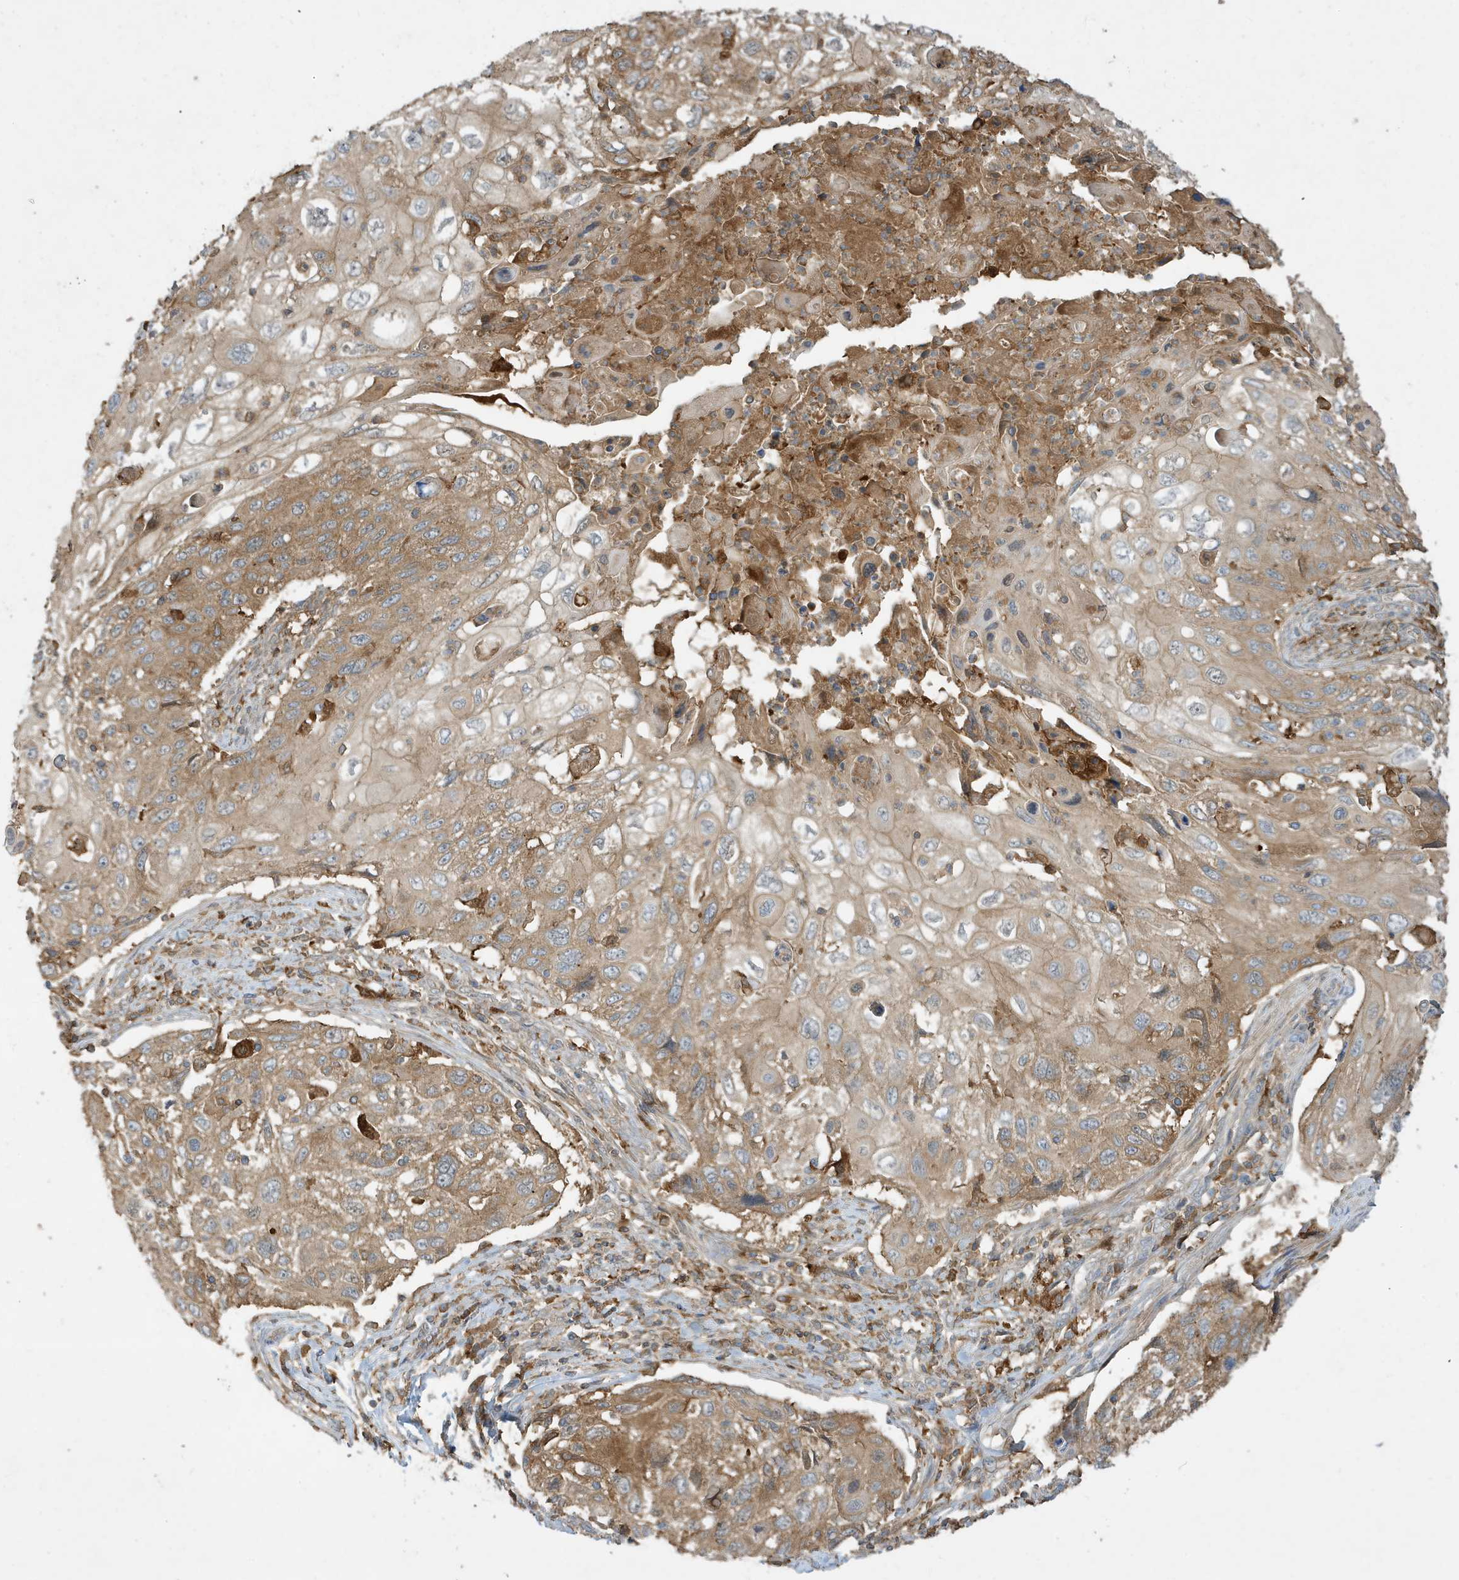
{"staining": {"intensity": "moderate", "quantity": ">75%", "location": "cytoplasmic/membranous"}, "tissue": "cervical cancer", "cell_type": "Tumor cells", "image_type": "cancer", "snomed": [{"axis": "morphology", "description": "Squamous cell carcinoma, NOS"}, {"axis": "topography", "description": "Cervix"}], "caption": "Immunohistochemical staining of squamous cell carcinoma (cervical) shows moderate cytoplasmic/membranous protein staining in approximately >75% of tumor cells.", "gene": "ABTB1", "patient": {"sex": "female", "age": 70}}